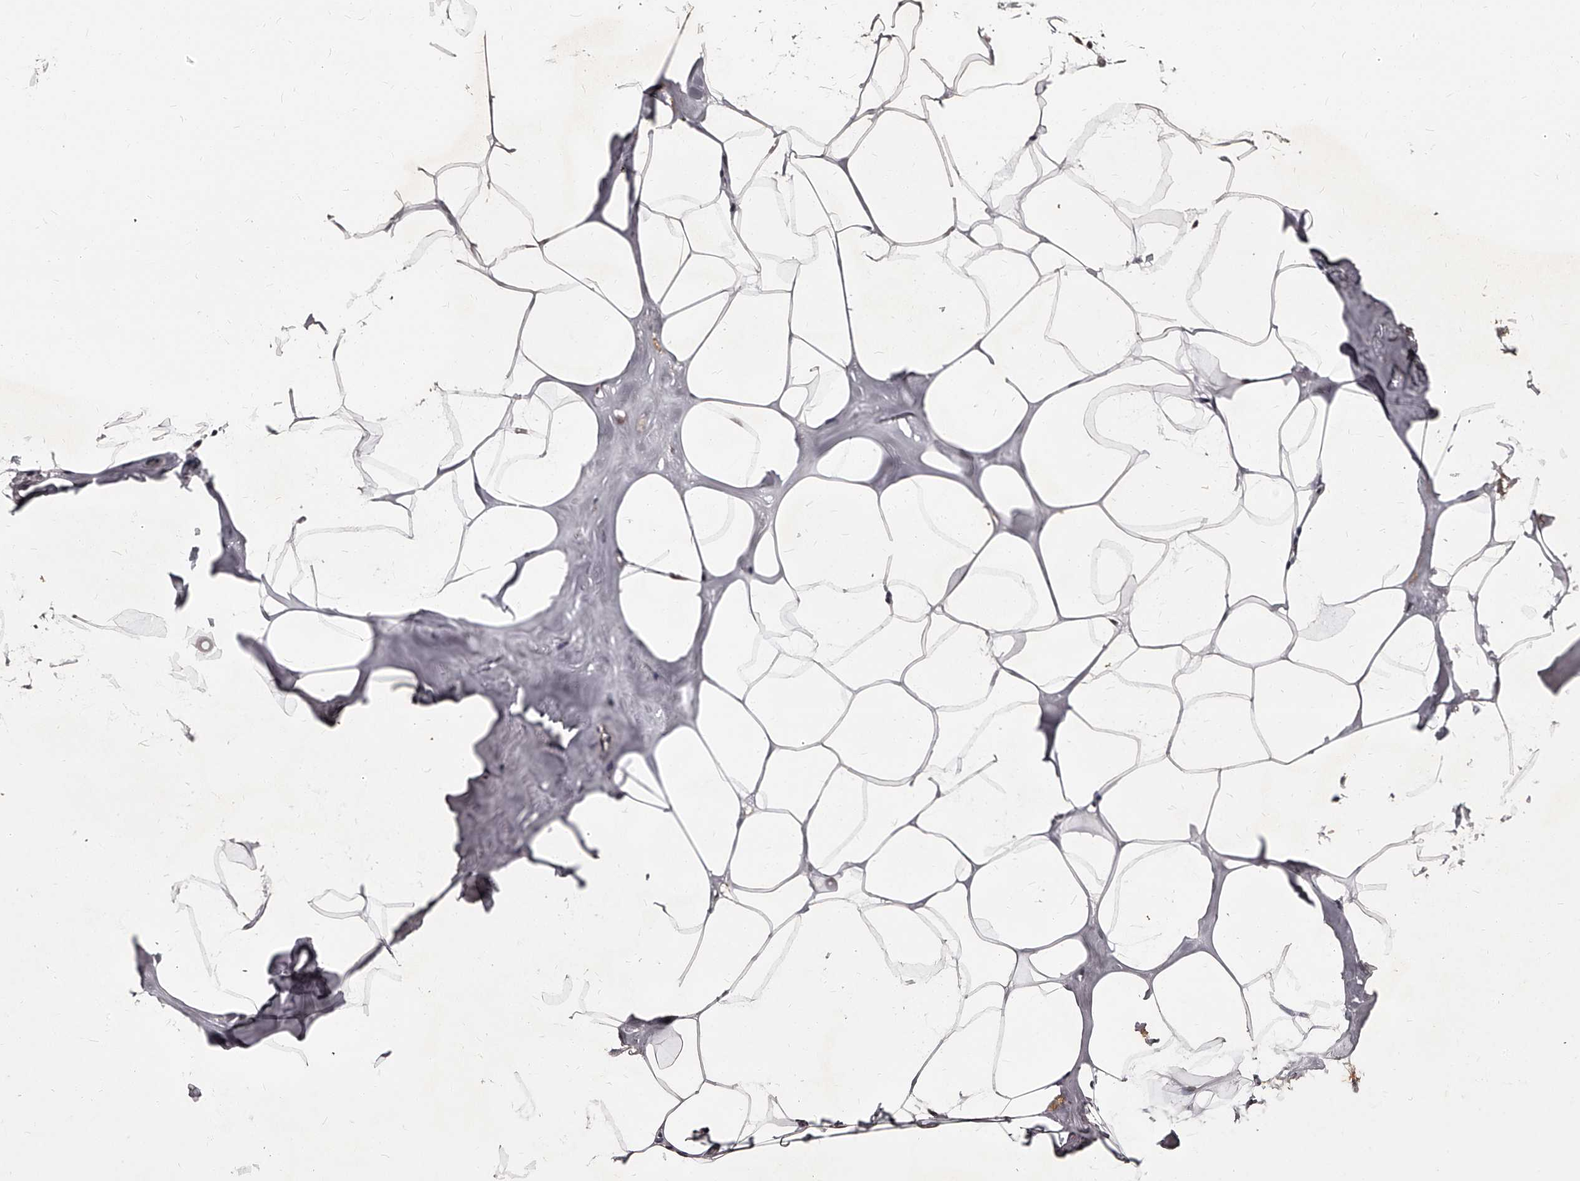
{"staining": {"intensity": "negative", "quantity": "none", "location": "none"}, "tissue": "adipose tissue", "cell_type": "Adipocytes", "image_type": "normal", "snomed": [{"axis": "morphology", "description": "Normal tissue, NOS"}, {"axis": "morphology", "description": "Fibrosis, NOS"}, {"axis": "topography", "description": "Breast"}, {"axis": "topography", "description": "Adipose tissue"}], "caption": "IHC photomicrograph of unremarkable human adipose tissue stained for a protein (brown), which shows no staining in adipocytes. The staining is performed using DAB brown chromogen with nuclei counter-stained in using hematoxylin.", "gene": "RSC1A1", "patient": {"sex": "female", "age": 39}}